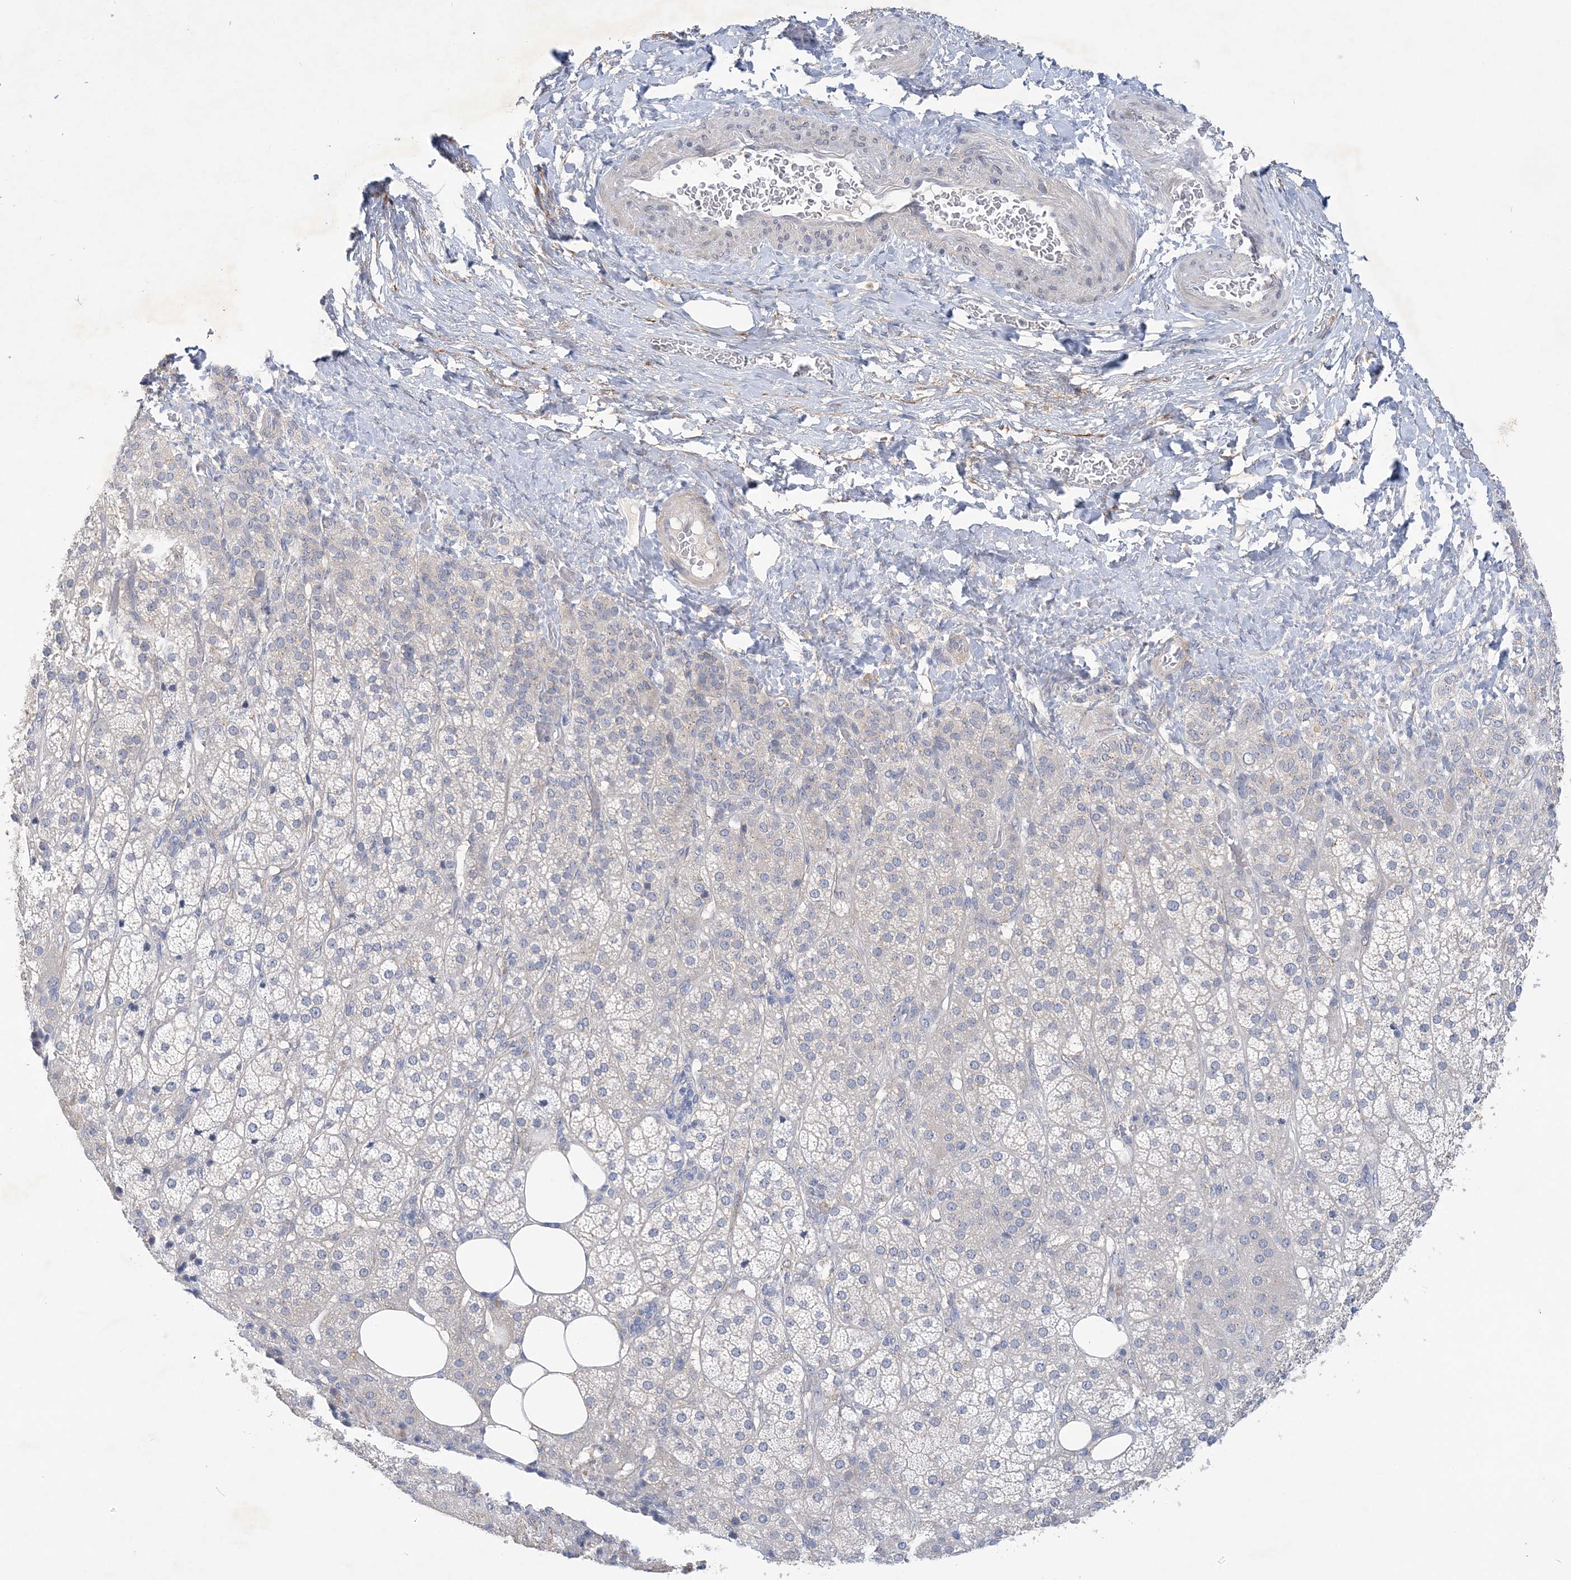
{"staining": {"intensity": "negative", "quantity": "none", "location": "none"}, "tissue": "adrenal gland", "cell_type": "Glandular cells", "image_type": "normal", "snomed": [{"axis": "morphology", "description": "Normal tissue, NOS"}, {"axis": "topography", "description": "Adrenal gland"}], "caption": "A photomicrograph of adrenal gland stained for a protein reveals no brown staining in glandular cells. (Stains: DAB IHC with hematoxylin counter stain, Microscopy: brightfield microscopy at high magnification).", "gene": "ANKRD35", "patient": {"sex": "female", "age": 57}}